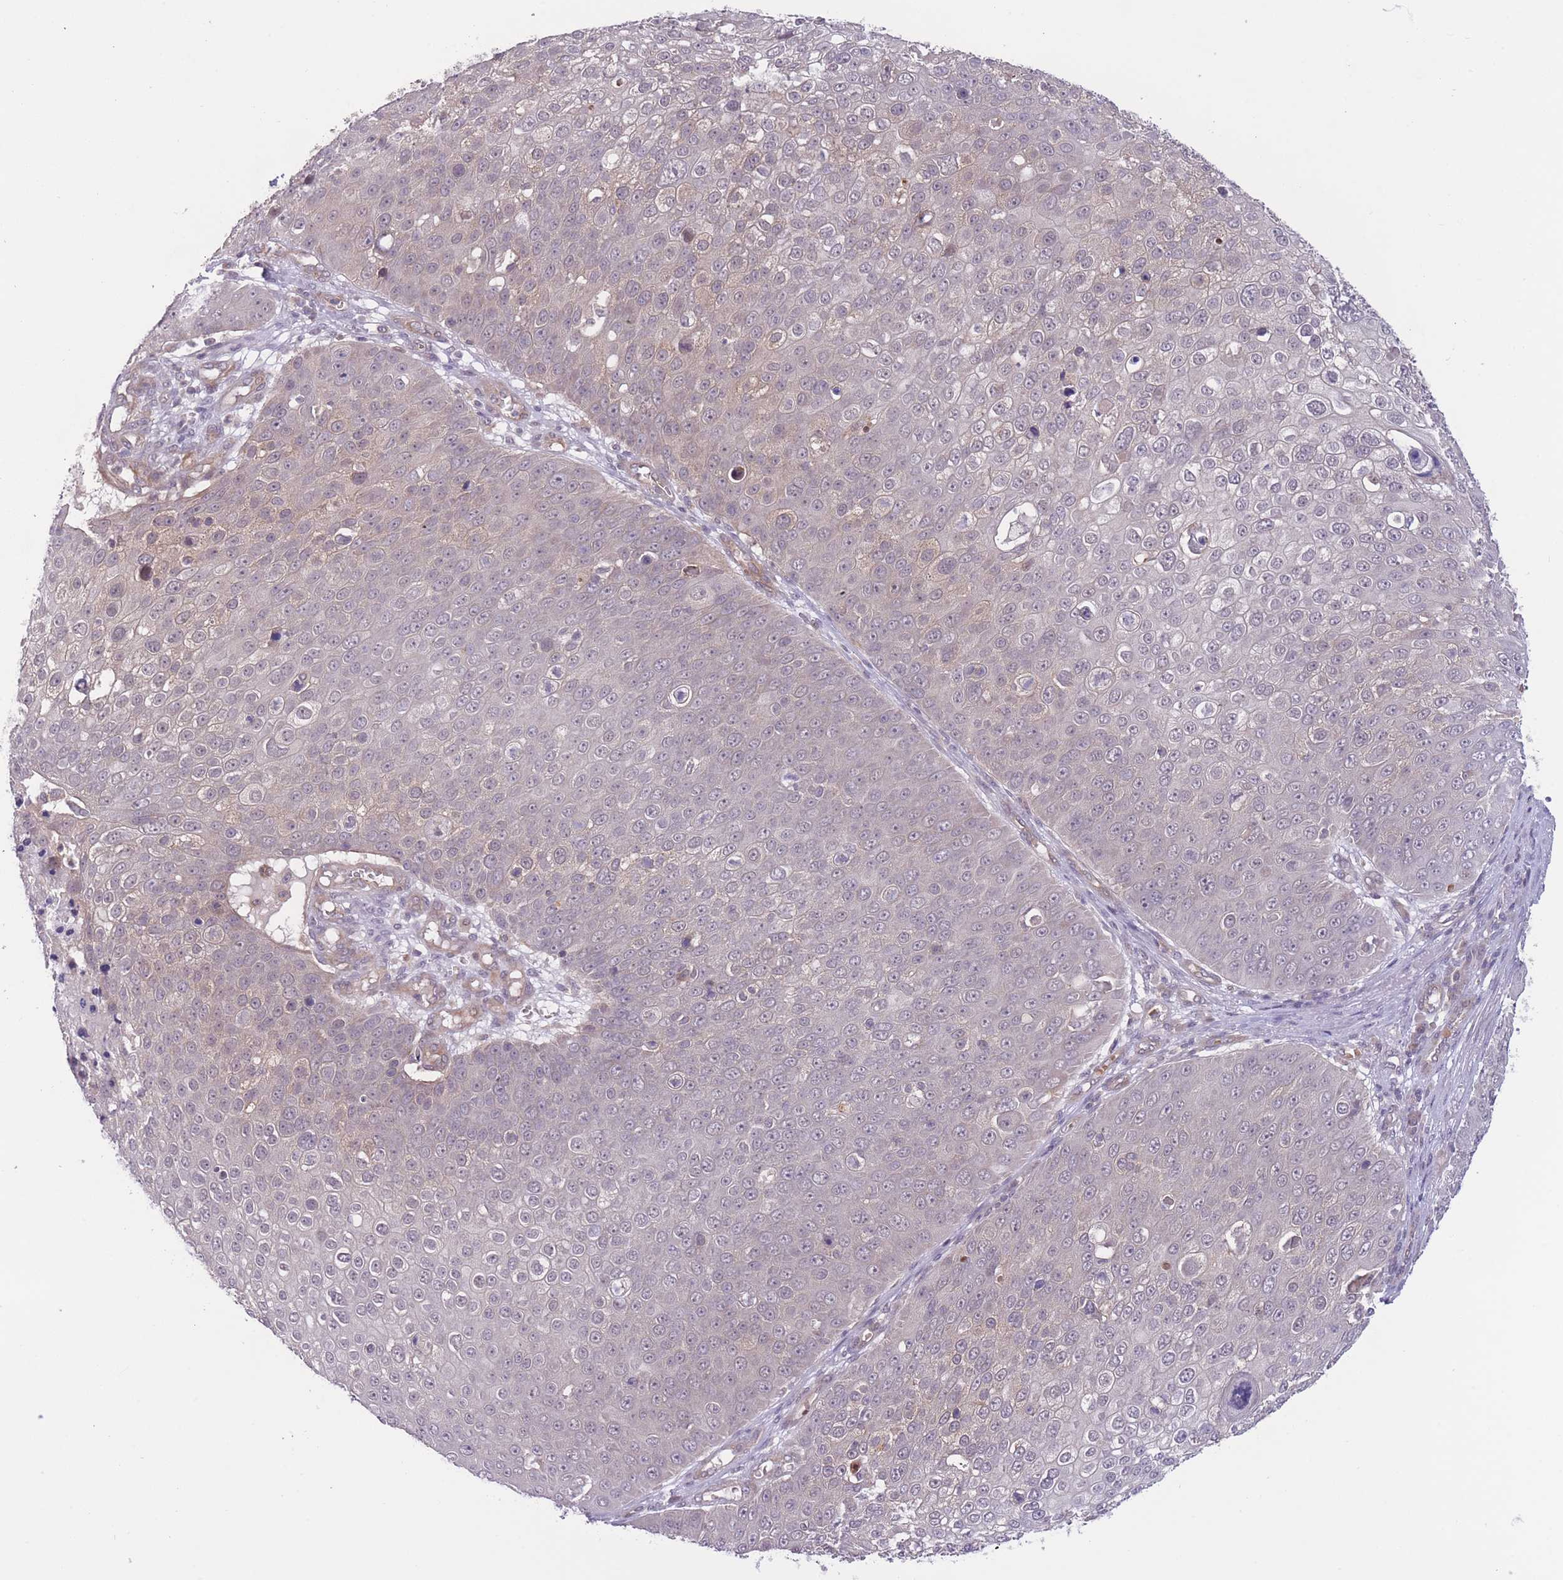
{"staining": {"intensity": "weak", "quantity": "<25%", "location": "cytoplasmic/membranous"}, "tissue": "skin cancer", "cell_type": "Tumor cells", "image_type": "cancer", "snomed": [{"axis": "morphology", "description": "Squamous cell carcinoma, NOS"}, {"axis": "topography", "description": "Skin"}], "caption": "This photomicrograph is of skin cancer (squamous cell carcinoma) stained with immunohistochemistry to label a protein in brown with the nuclei are counter-stained blue. There is no positivity in tumor cells.", "gene": "FUT5", "patient": {"sex": "male", "age": 71}}